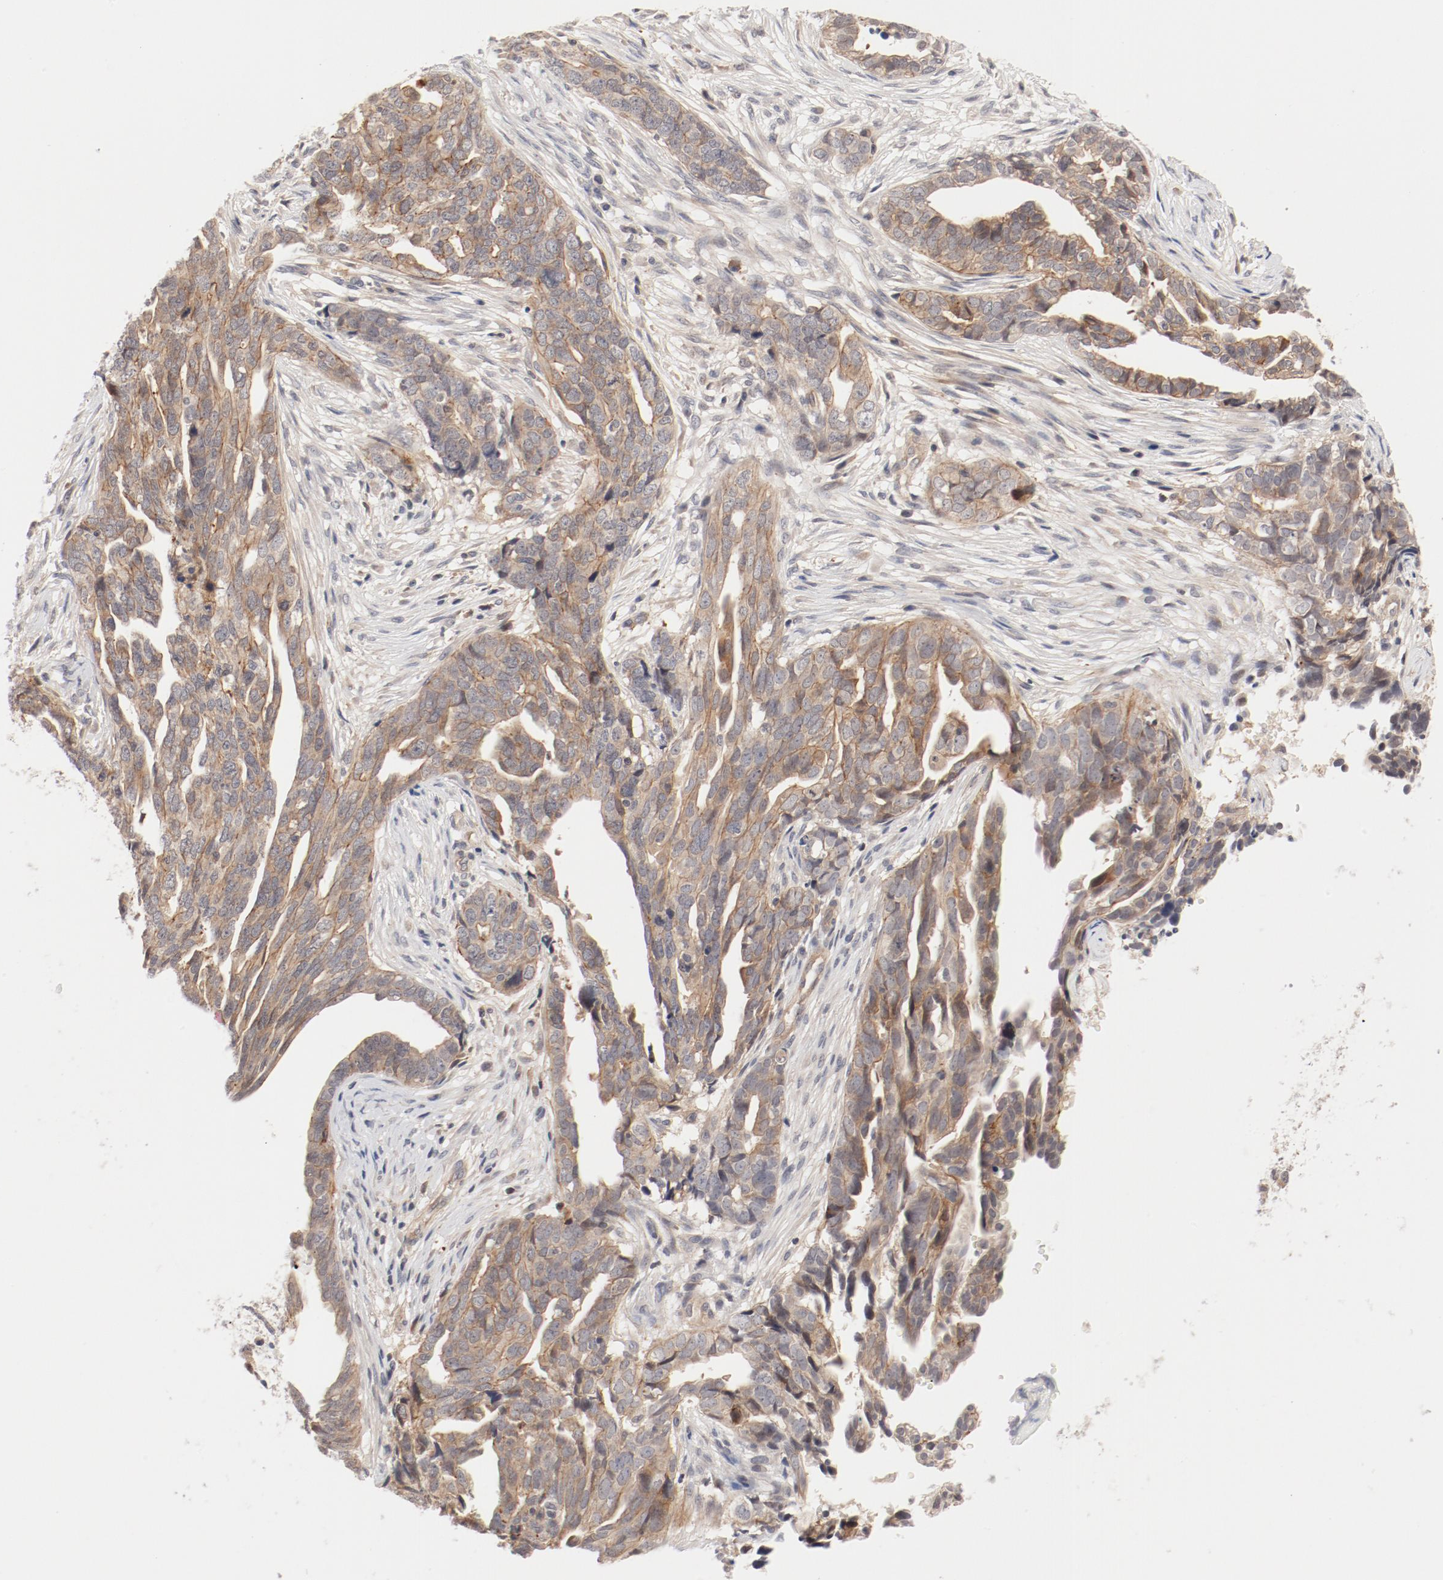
{"staining": {"intensity": "moderate", "quantity": "25%-75%", "location": "cytoplasmic/membranous"}, "tissue": "ovarian cancer", "cell_type": "Tumor cells", "image_type": "cancer", "snomed": [{"axis": "morphology", "description": "Normal tissue, NOS"}, {"axis": "morphology", "description": "Cystadenocarcinoma, serous, NOS"}, {"axis": "topography", "description": "Fallopian tube"}, {"axis": "topography", "description": "Ovary"}], "caption": "Immunohistochemistry (DAB) staining of serous cystadenocarcinoma (ovarian) displays moderate cytoplasmic/membranous protein expression in about 25%-75% of tumor cells.", "gene": "ZNF267", "patient": {"sex": "female", "age": 56}}